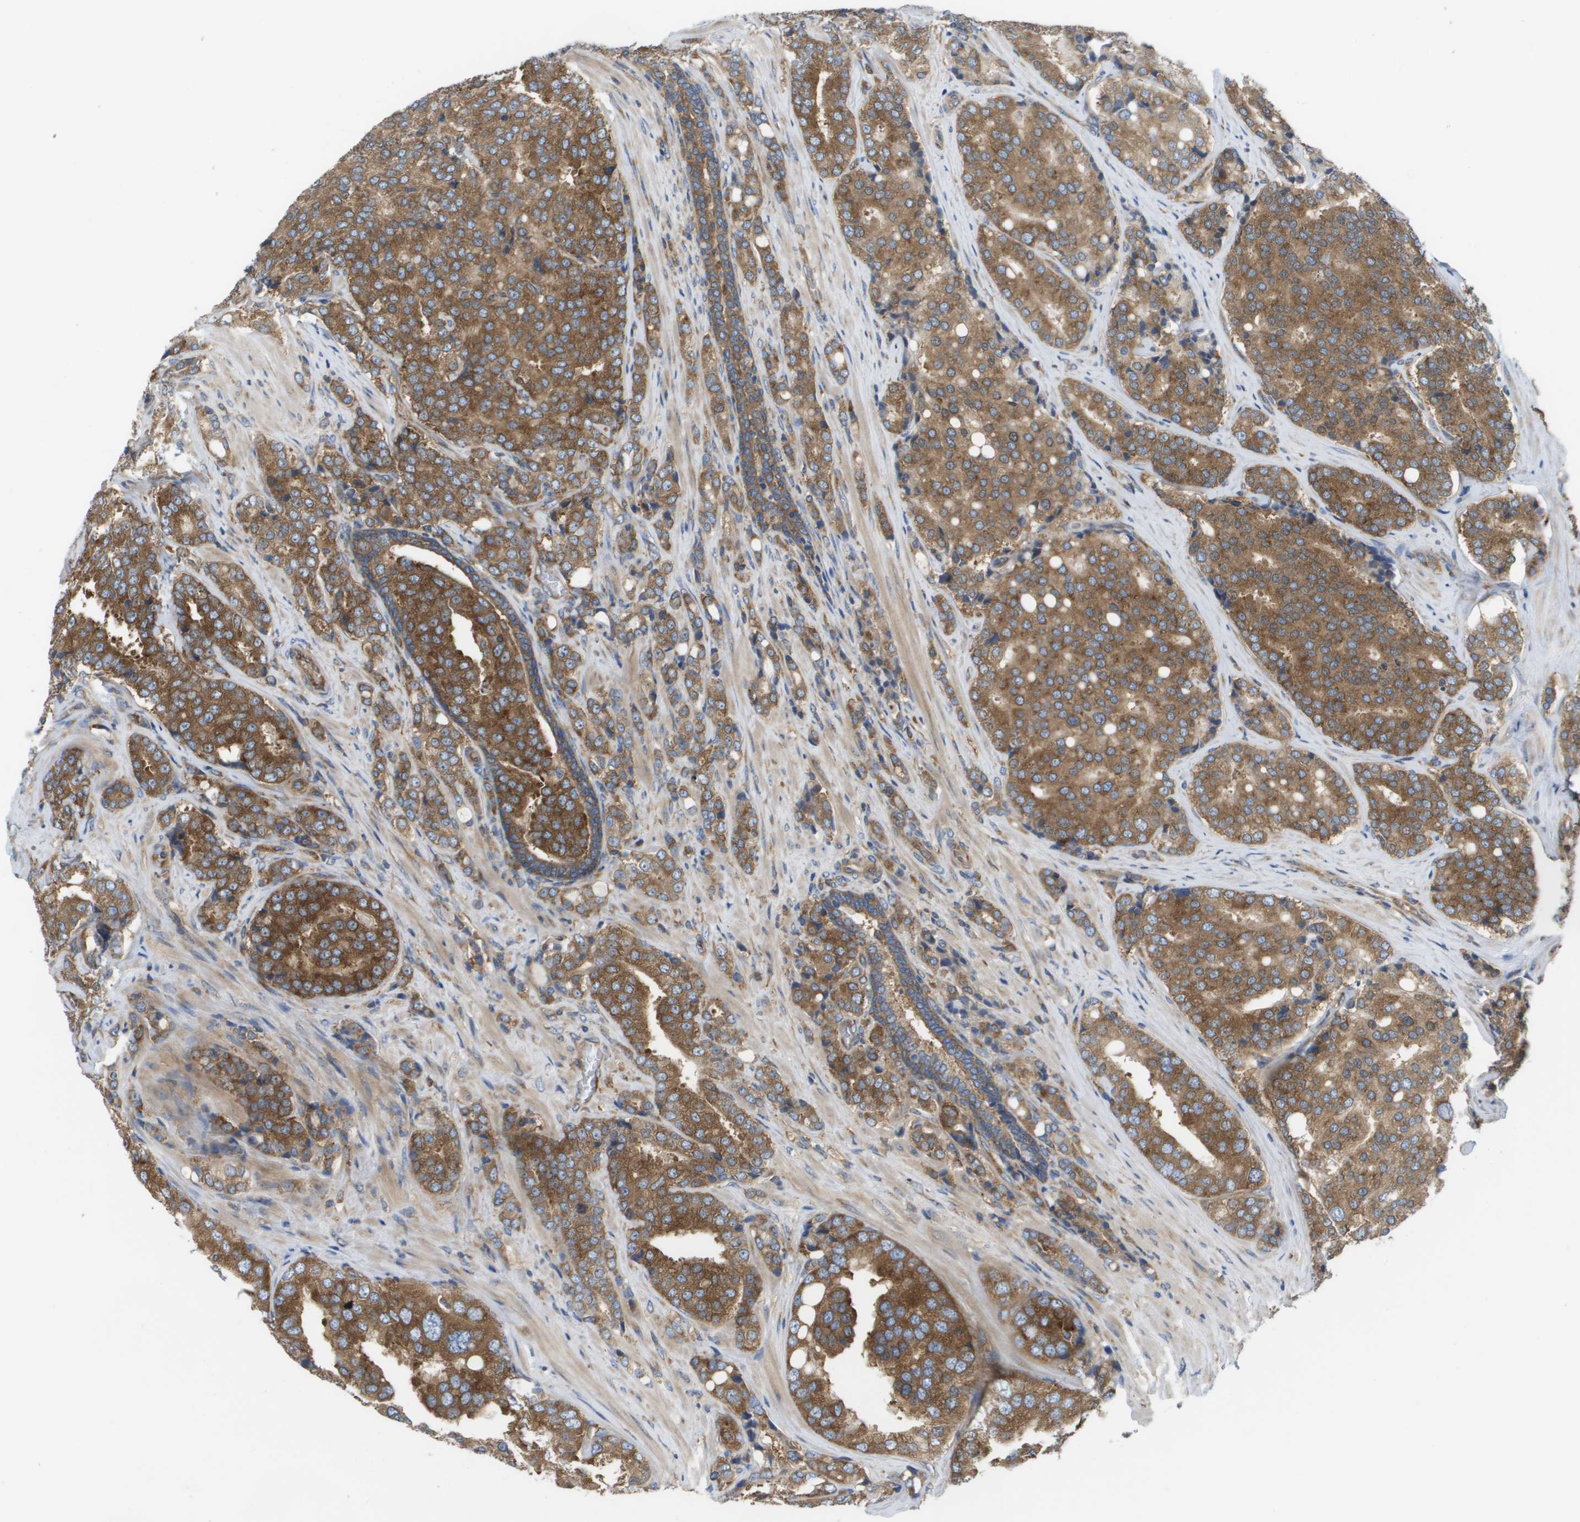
{"staining": {"intensity": "moderate", "quantity": ">75%", "location": "cytoplasmic/membranous"}, "tissue": "prostate cancer", "cell_type": "Tumor cells", "image_type": "cancer", "snomed": [{"axis": "morphology", "description": "Adenocarcinoma, High grade"}, {"axis": "topography", "description": "Prostate"}], "caption": "Prostate adenocarcinoma (high-grade) tissue demonstrates moderate cytoplasmic/membranous expression in about >75% of tumor cells", "gene": "EIF4G2", "patient": {"sex": "male", "age": 50}}